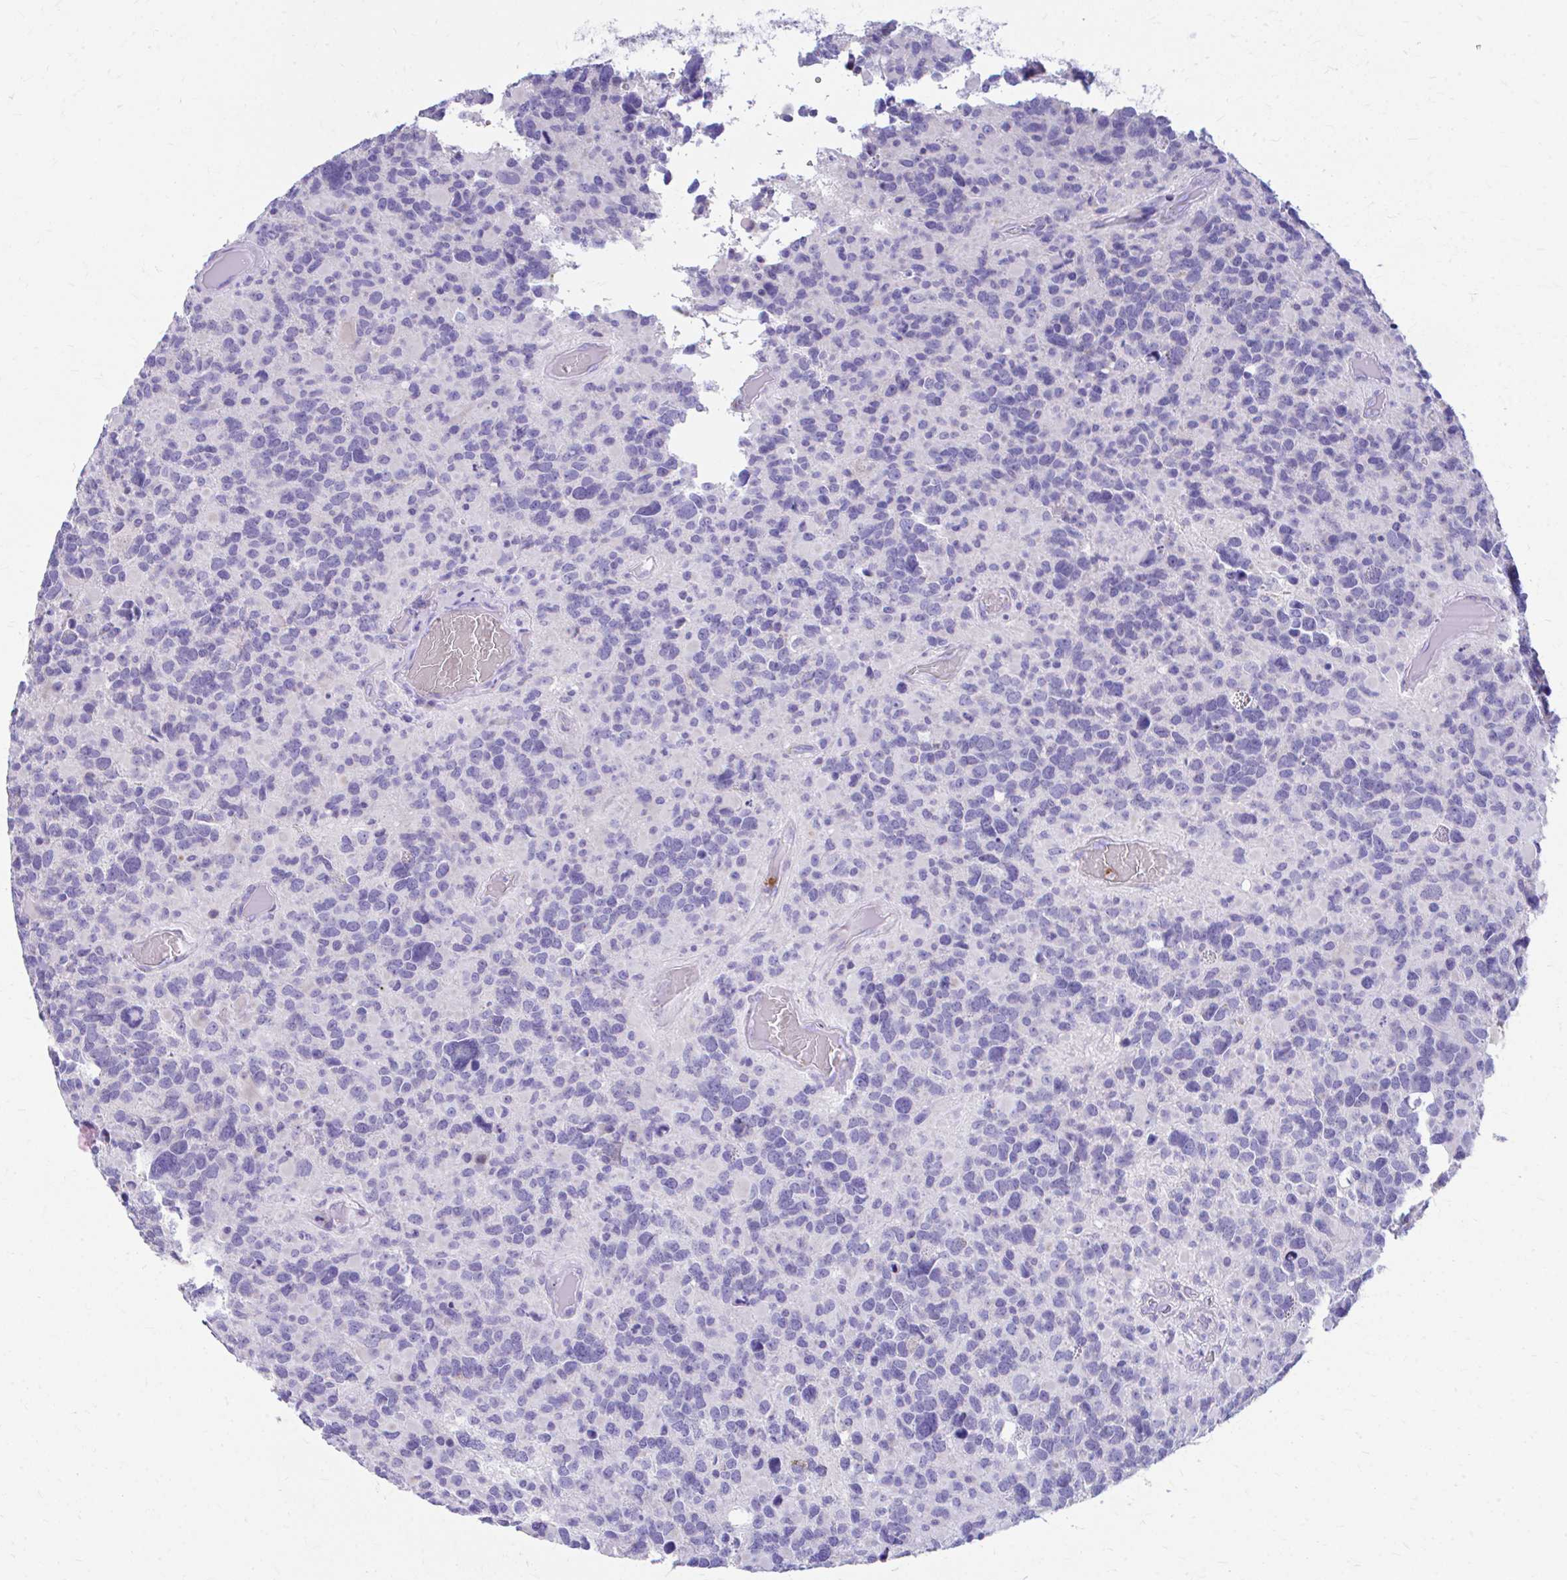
{"staining": {"intensity": "negative", "quantity": "none", "location": "none"}, "tissue": "glioma", "cell_type": "Tumor cells", "image_type": "cancer", "snomed": [{"axis": "morphology", "description": "Glioma, malignant, High grade"}, {"axis": "topography", "description": "Brain"}], "caption": "Immunohistochemistry (IHC) of human malignant high-grade glioma displays no staining in tumor cells.", "gene": "KRIT1", "patient": {"sex": "female", "age": 40}}